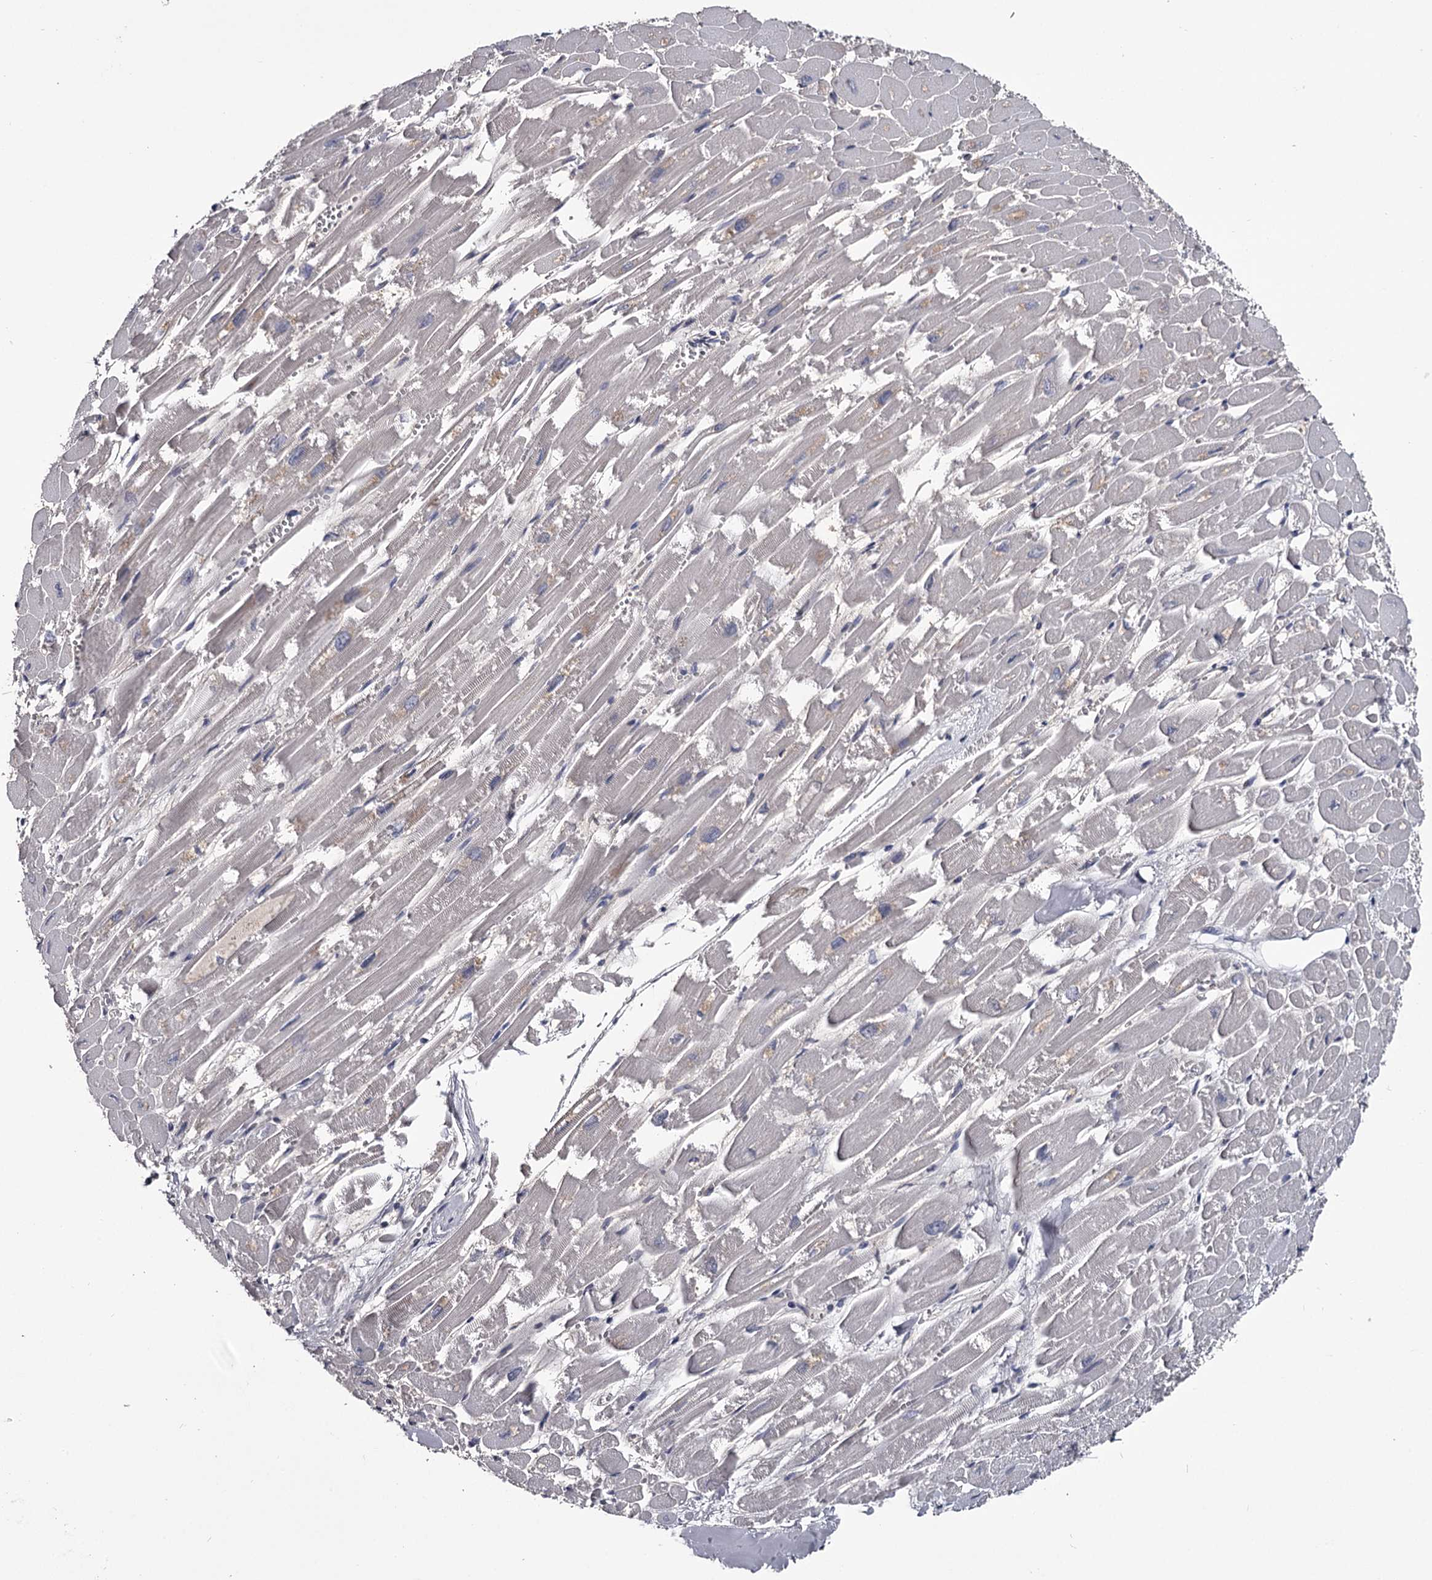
{"staining": {"intensity": "negative", "quantity": "none", "location": "none"}, "tissue": "heart muscle", "cell_type": "Cardiomyocytes", "image_type": "normal", "snomed": [{"axis": "morphology", "description": "Normal tissue, NOS"}, {"axis": "topography", "description": "Heart"}], "caption": "This is an IHC micrograph of unremarkable heart muscle. There is no expression in cardiomyocytes.", "gene": "GSTO1", "patient": {"sex": "male", "age": 54}}